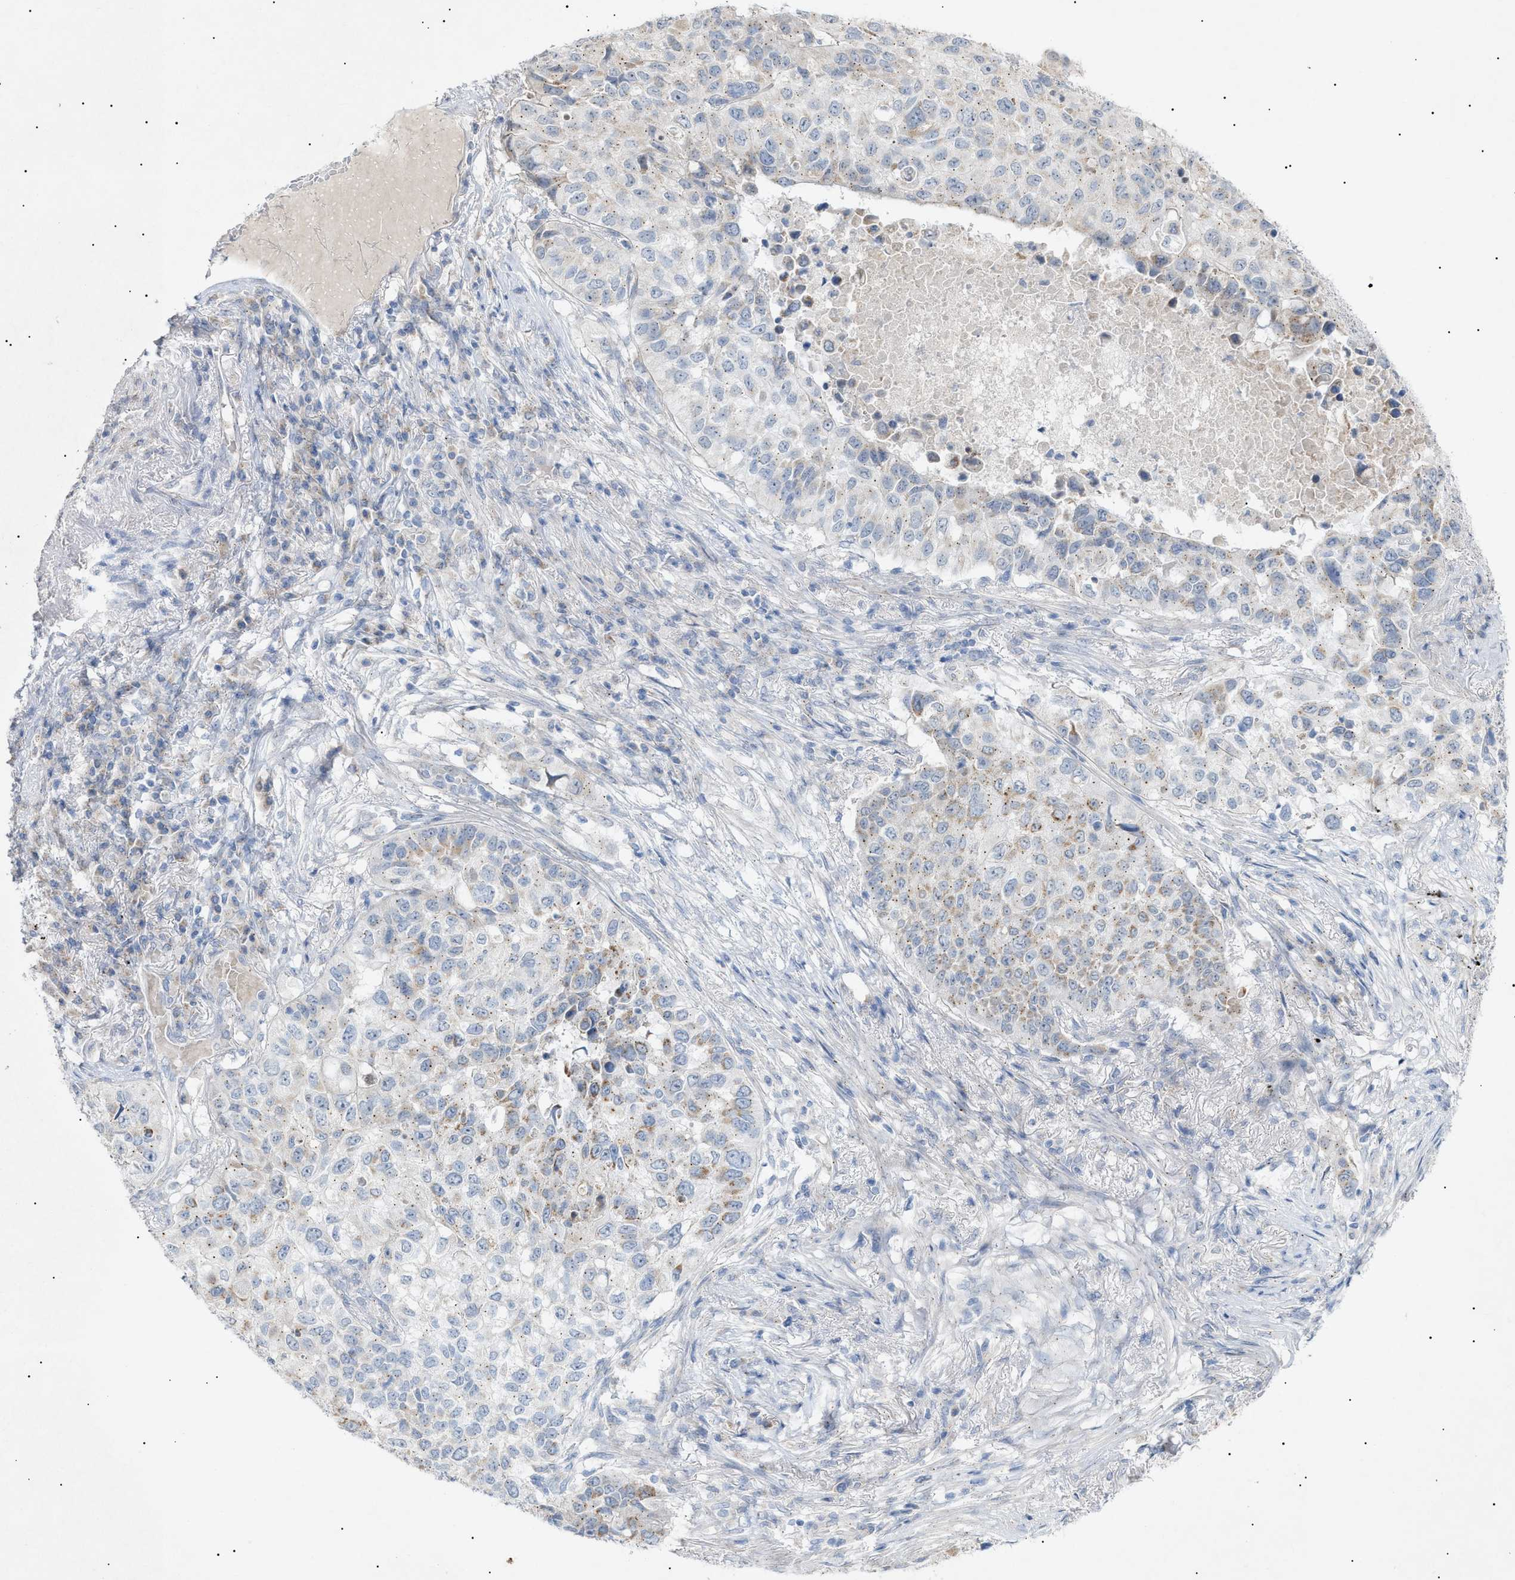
{"staining": {"intensity": "moderate", "quantity": "<25%", "location": "cytoplasmic/membranous"}, "tissue": "lung cancer", "cell_type": "Tumor cells", "image_type": "cancer", "snomed": [{"axis": "morphology", "description": "Squamous cell carcinoma, NOS"}, {"axis": "topography", "description": "Lung"}], "caption": "Tumor cells display moderate cytoplasmic/membranous positivity in approximately <25% of cells in lung cancer (squamous cell carcinoma). (Brightfield microscopy of DAB IHC at high magnification).", "gene": "SLC25A31", "patient": {"sex": "male", "age": 57}}